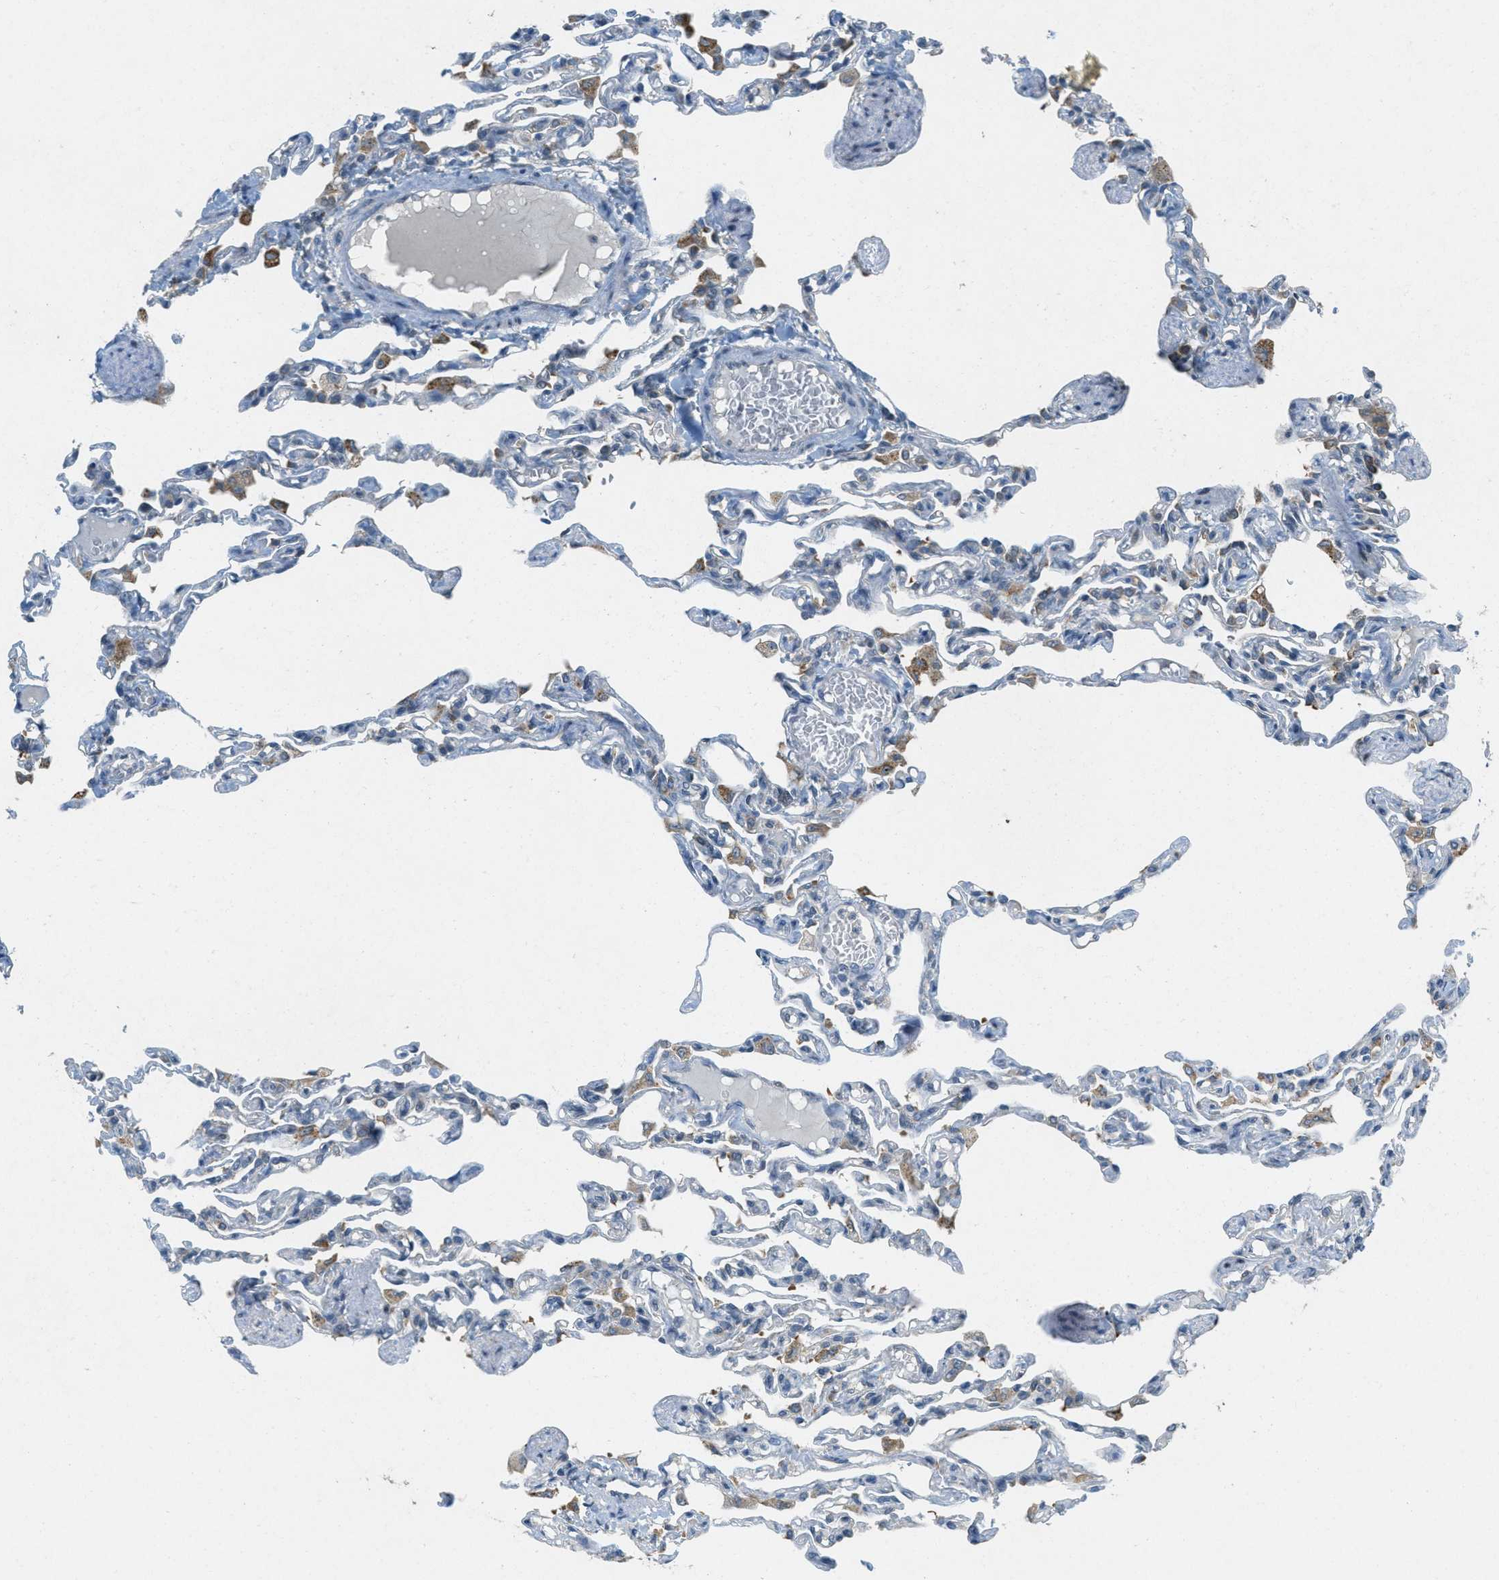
{"staining": {"intensity": "weak", "quantity": ">75%", "location": "cytoplasmic/membranous"}, "tissue": "lung", "cell_type": "Alveolar cells", "image_type": "normal", "snomed": [{"axis": "morphology", "description": "Normal tissue, NOS"}, {"axis": "topography", "description": "Lung"}], "caption": "Immunohistochemistry of normal human lung reveals low levels of weak cytoplasmic/membranous expression in approximately >75% of alveolar cells.", "gene": "SIGMAR1", "patient": {"sex": "male", "age": 21}}